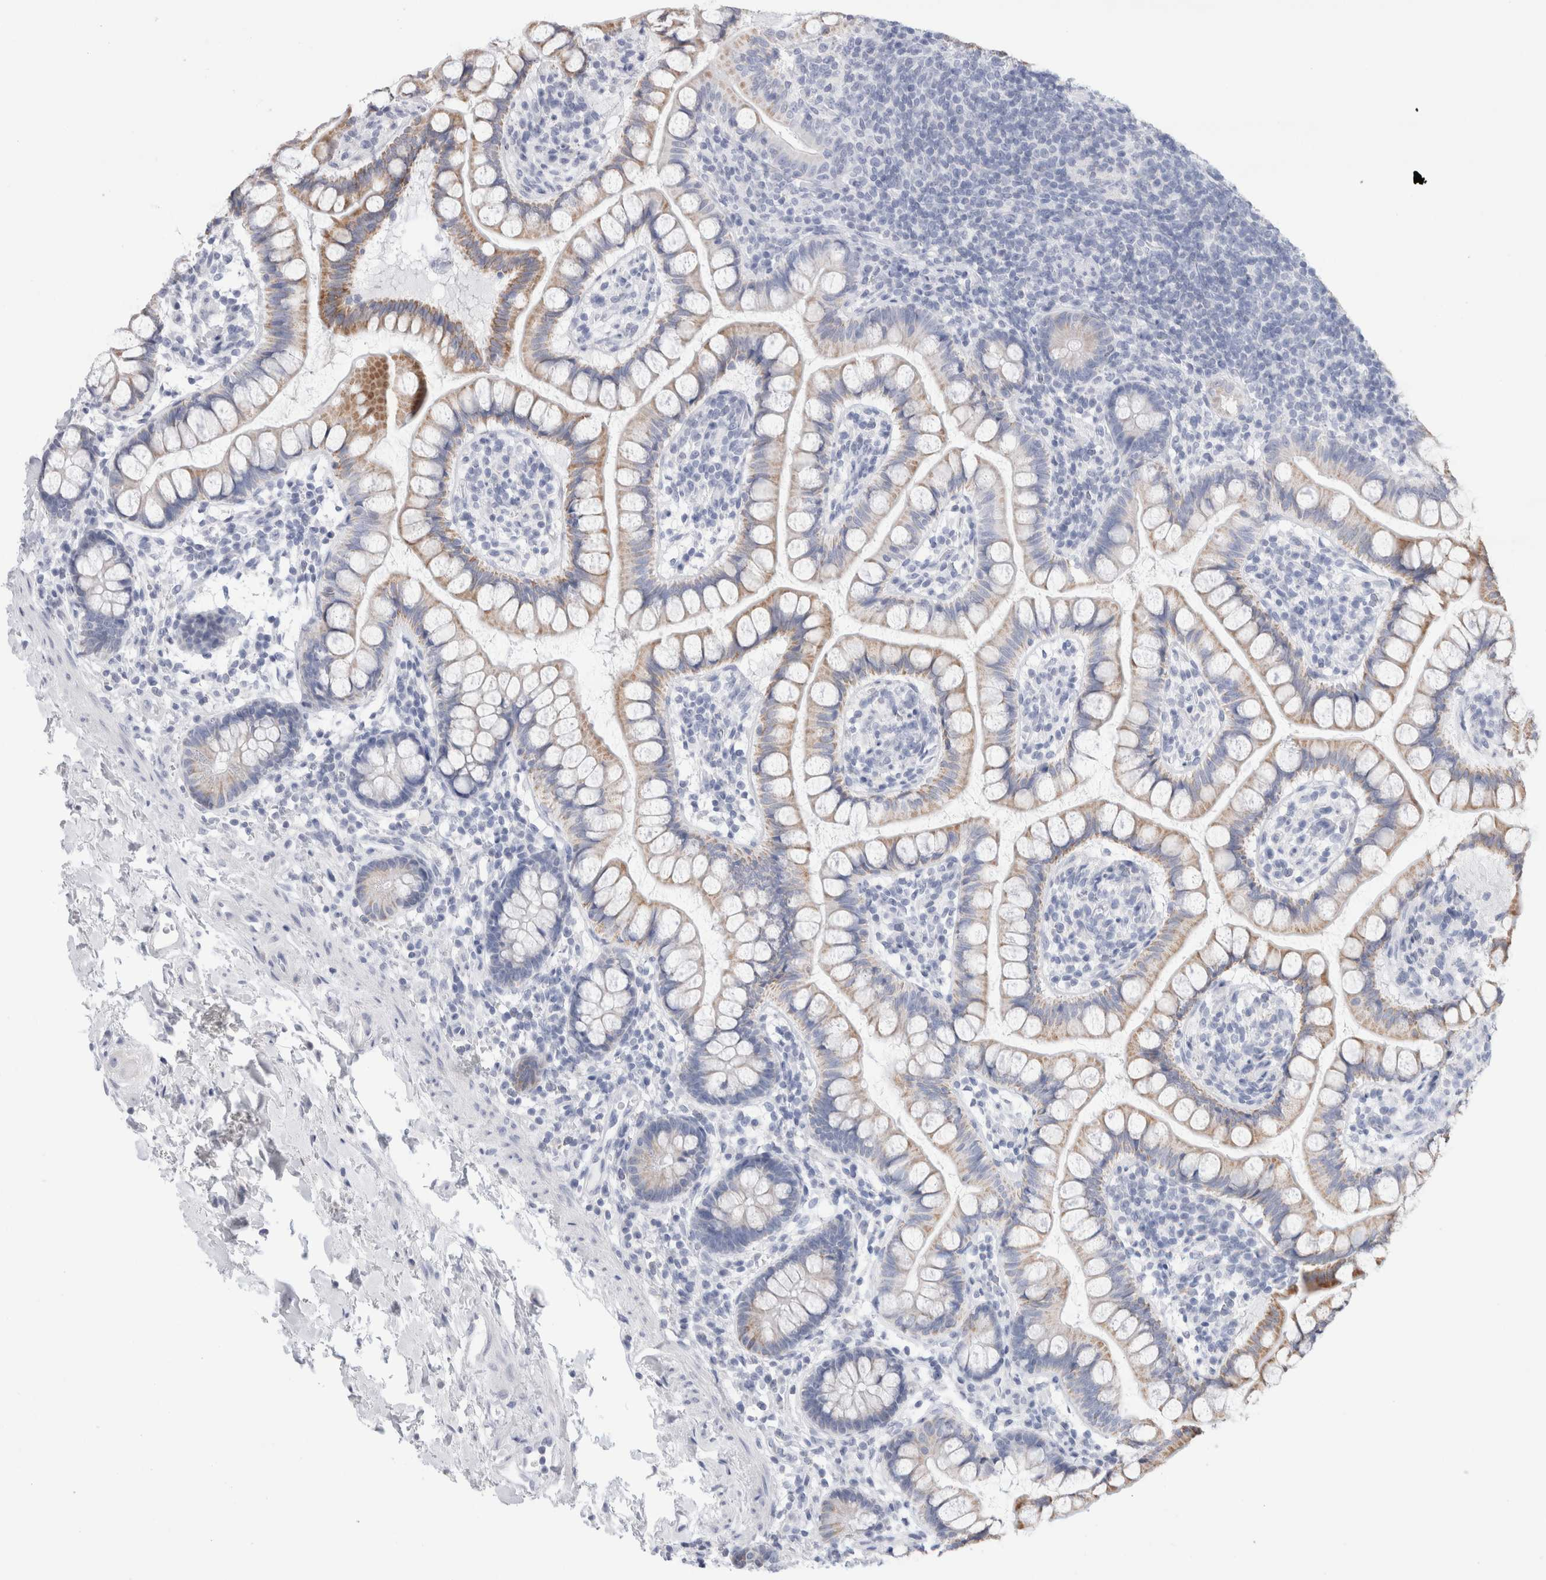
{"staining": {"intensity": "weak", "quantity": "25%-75%", "location": "cytoplasmic/membranous"}, "tissue": "small intestine", "cell_type": "Glandular cells", "image_type": "normal", "snomed": [{"axis": "morphology", "description": "Normal tissue, NOS"}, {"axis": "topography", "description": "Small intestine"}], "caption": "The immunohistochemical stain labels weak cytoplasmic/membranous staining in glandular cells of benign small intestine.", "gene": "ECHDC2", "patient": {"sex": "female", "age": 84}}